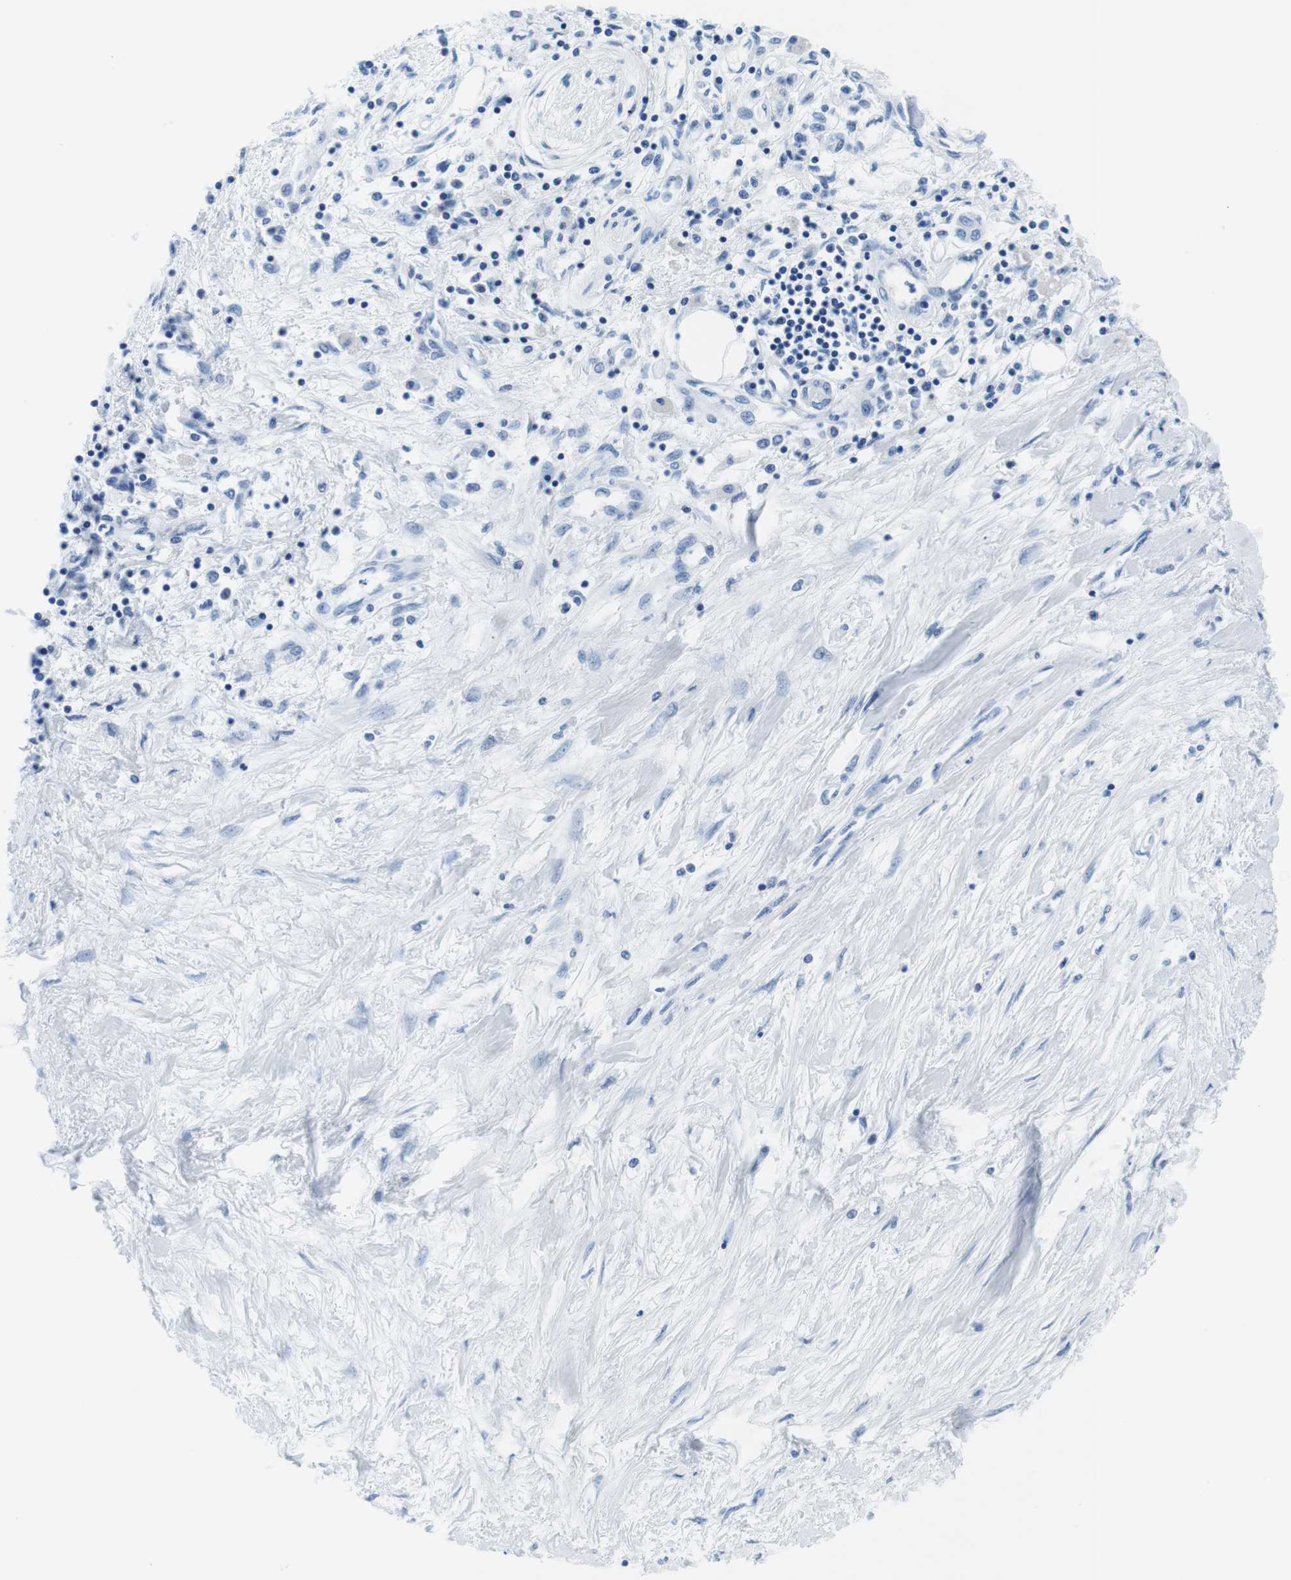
{"staining": {"intensity": "negative", "quantity": "none", "location": "none"}, "tissue": "pancreatic cancer", "cell_type": "Tumor cells", "image_type": "cancer", "snomed": [{"axis": "morphology", "description": "Adenocarcinoma, NOS"}, {"axis": "topography", "description": "Pancreas"}], "caption": "Image shows no protein staining in tumor cells of pancreatic cancer (adenocarcinoma) tissue.", "gene": "ELANE", "patient": {"sex": "female", "age": 77}}